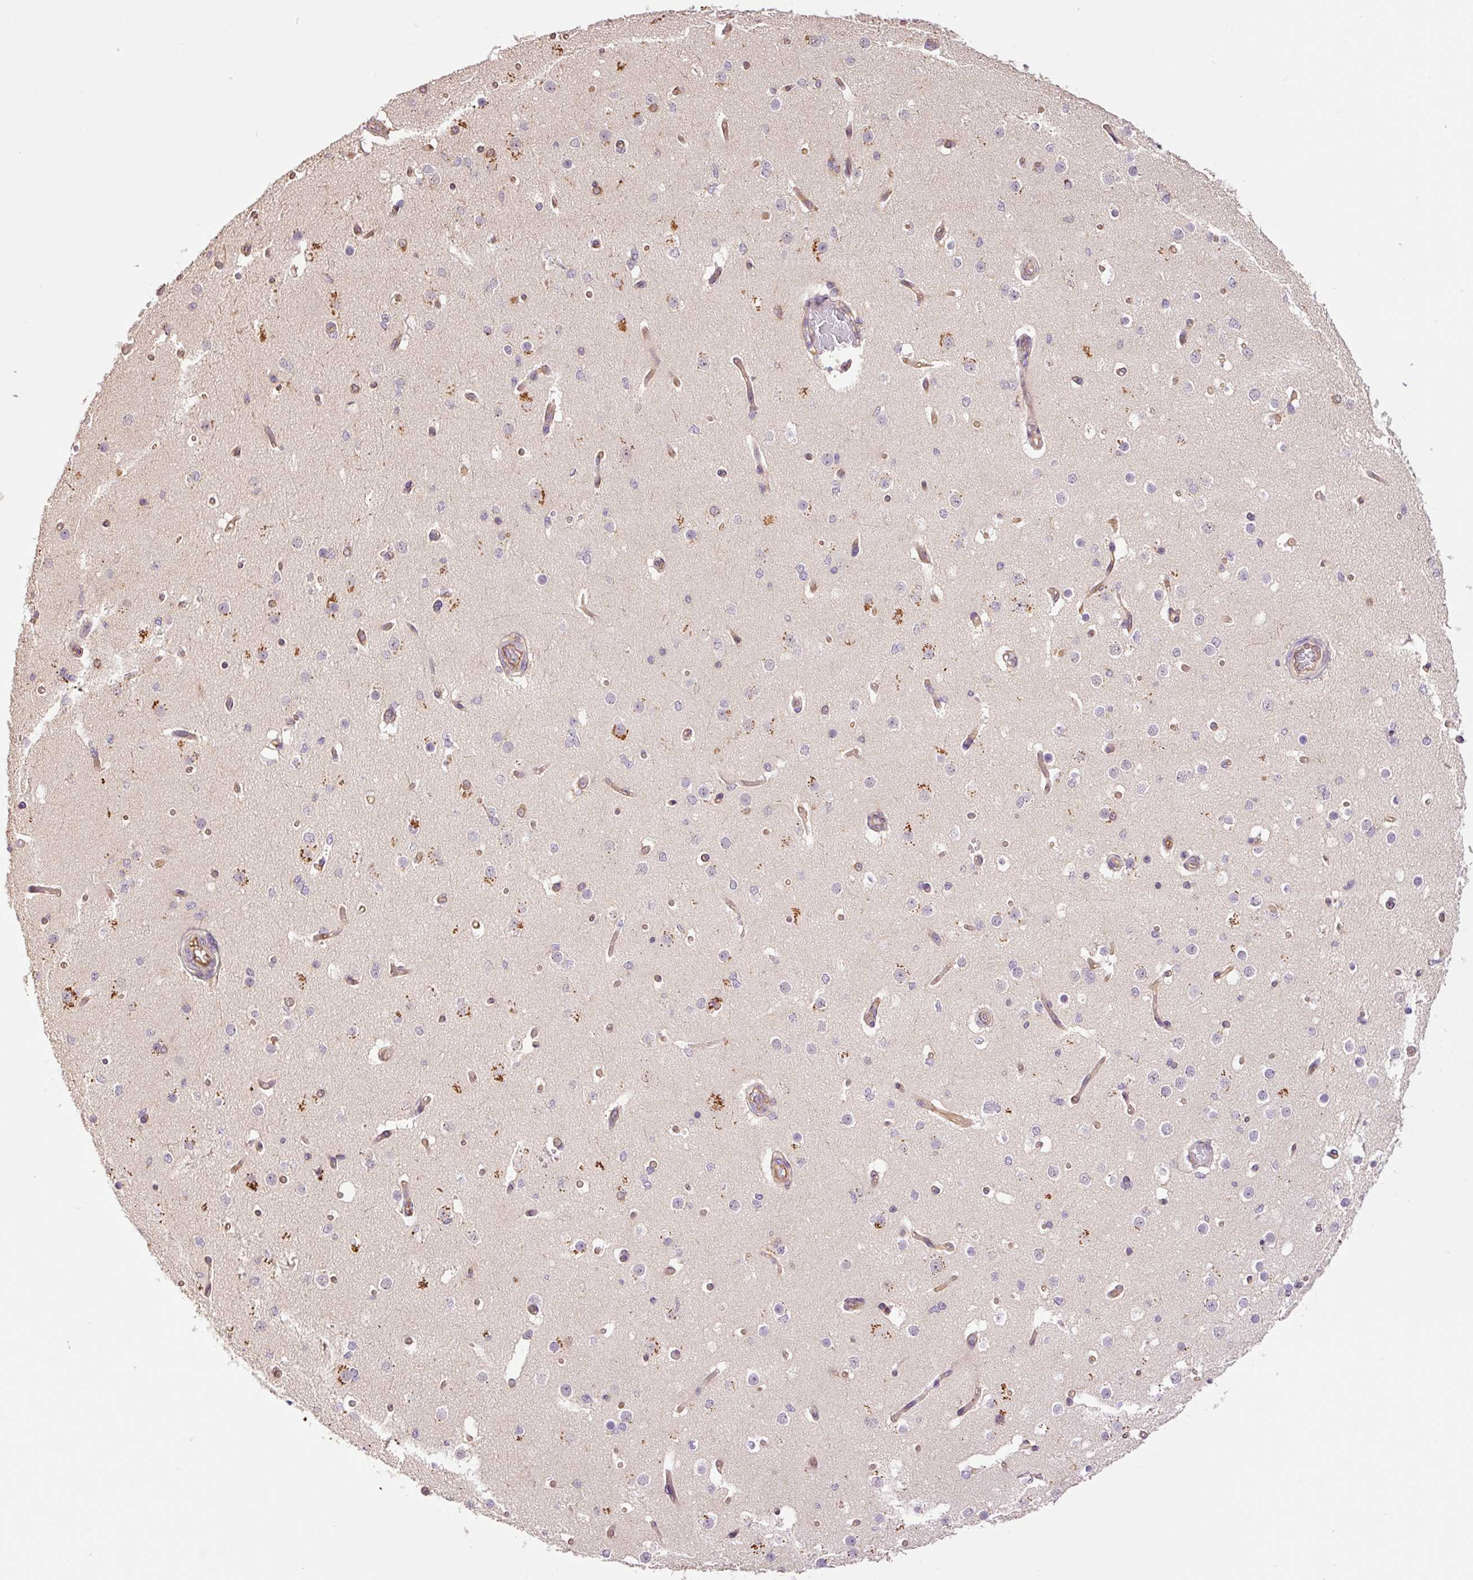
{"staining": {"intensity": "moderate", "quantity": "25%-75%", "location": "cytoplasmic/membranous"}, "tissue": "cerebral cortex", "cell_type": "Endothelial cells", "image_type": "normal", "snomed": [{"axis": "morphology", "description": "Normal tissue, NOS"}, {"axis": "morphology", "description": "Inflammation, NOS"}, {"axis": "topography", "description": "Cerebral cortex"}], "caption": "Protein expression analysis of benign human cerebral cortex reveals moderate cytoplasmic/membranous positivity in about 25%-75% of endothelial cells.", "gene": "PCK2", "patient": {"sex": "male", "age": 6}}